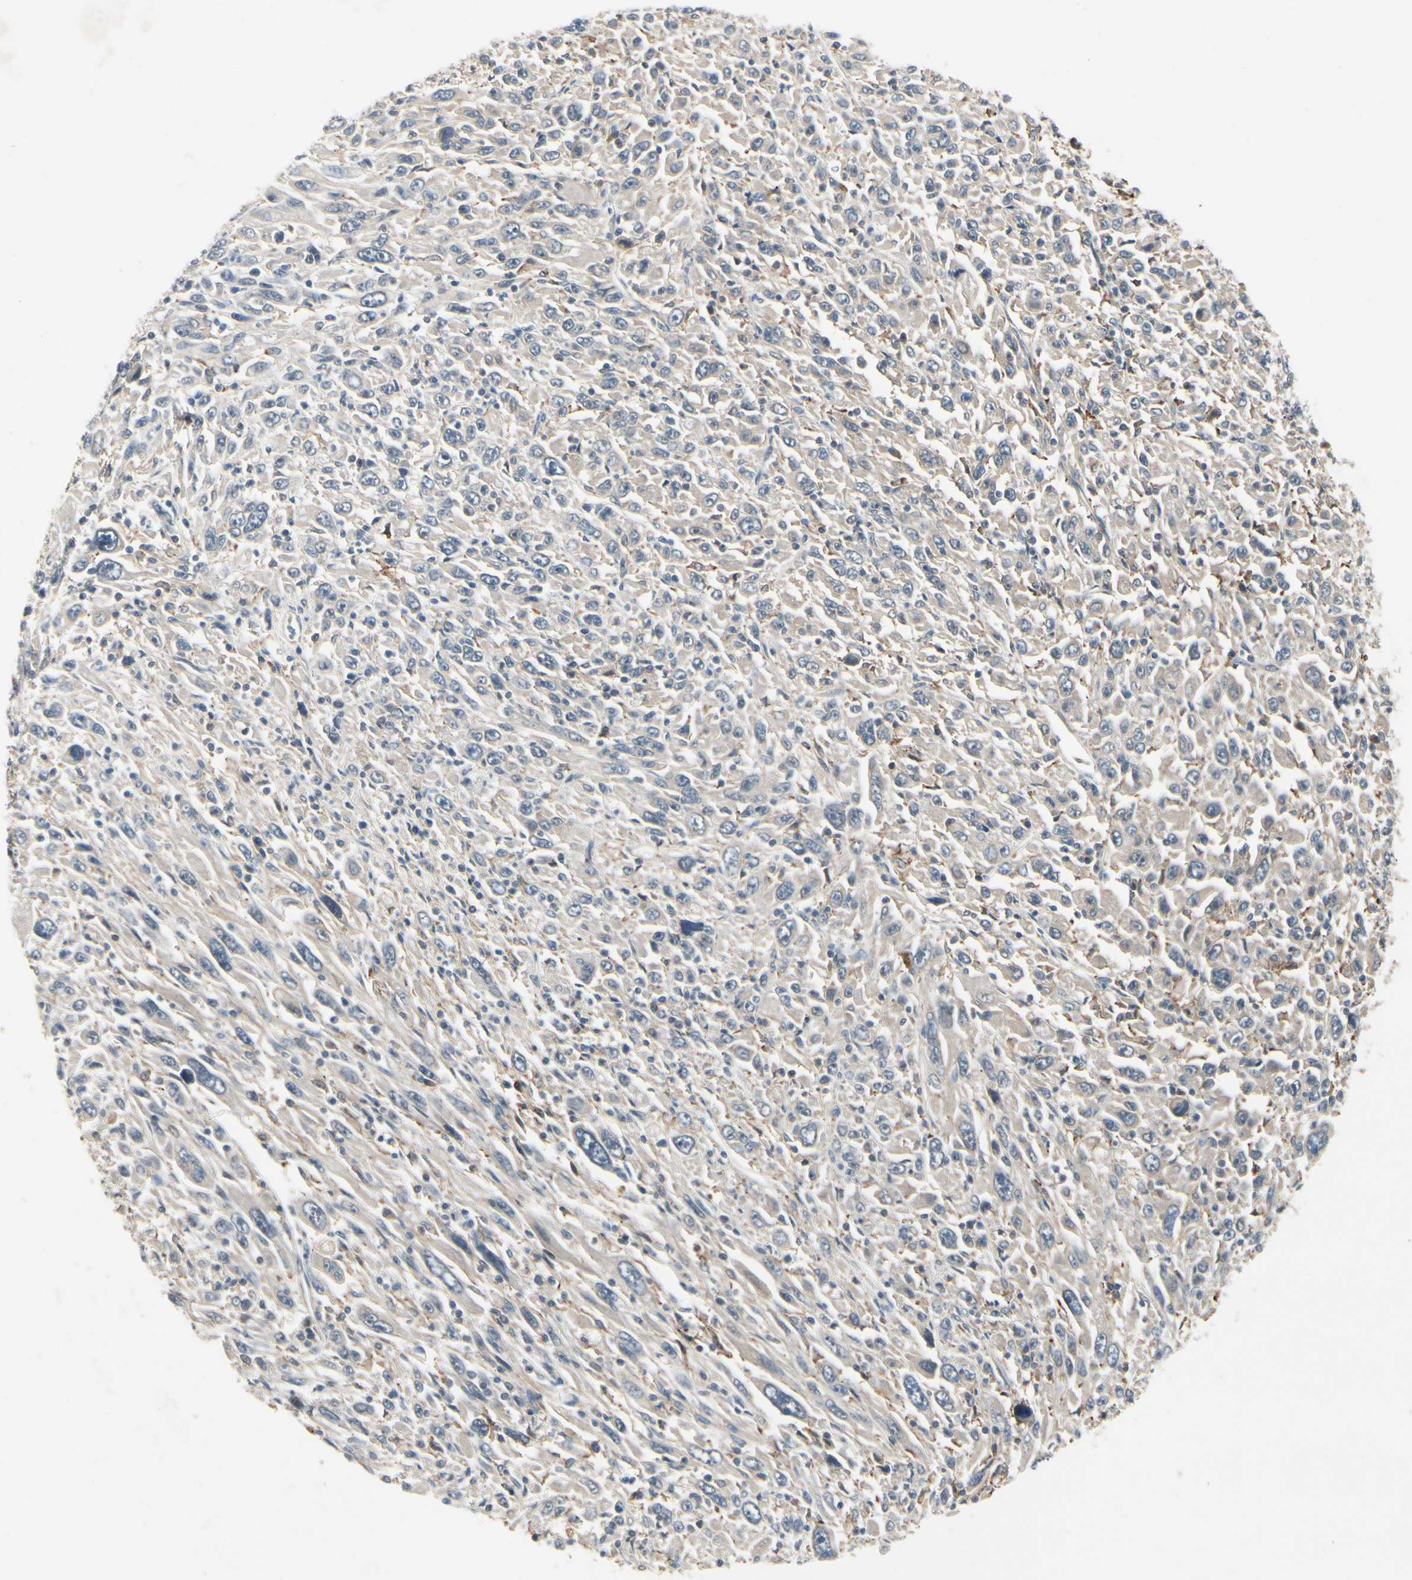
{"staining": {"intensity": "weak", "quantity": "25%-75%", "location": "cytoplasmic/membranous"}, "tissue": "melanoma", "cell_type": "Tumor cells", "image_type": "cancer", "snomed": [{"axis": "morphology", "description": "Malignant melanoma, Metastatic site"}, {"axis": "topography", "description": "Skin"}], "caption": "Immunohistochemistry micrograph of neoplastic tissue: human malignant melanoma (metastatic site) stained using immunohistochemistry (IHC) exhibits low levels of weak protein expression localized specifically in the cytoplasmic/membranous of tumor cells, appearing as a cytoplasmic/membranous brown color.", "gene": "RNF14", "patient": {"sex": "female", "age": 56}}